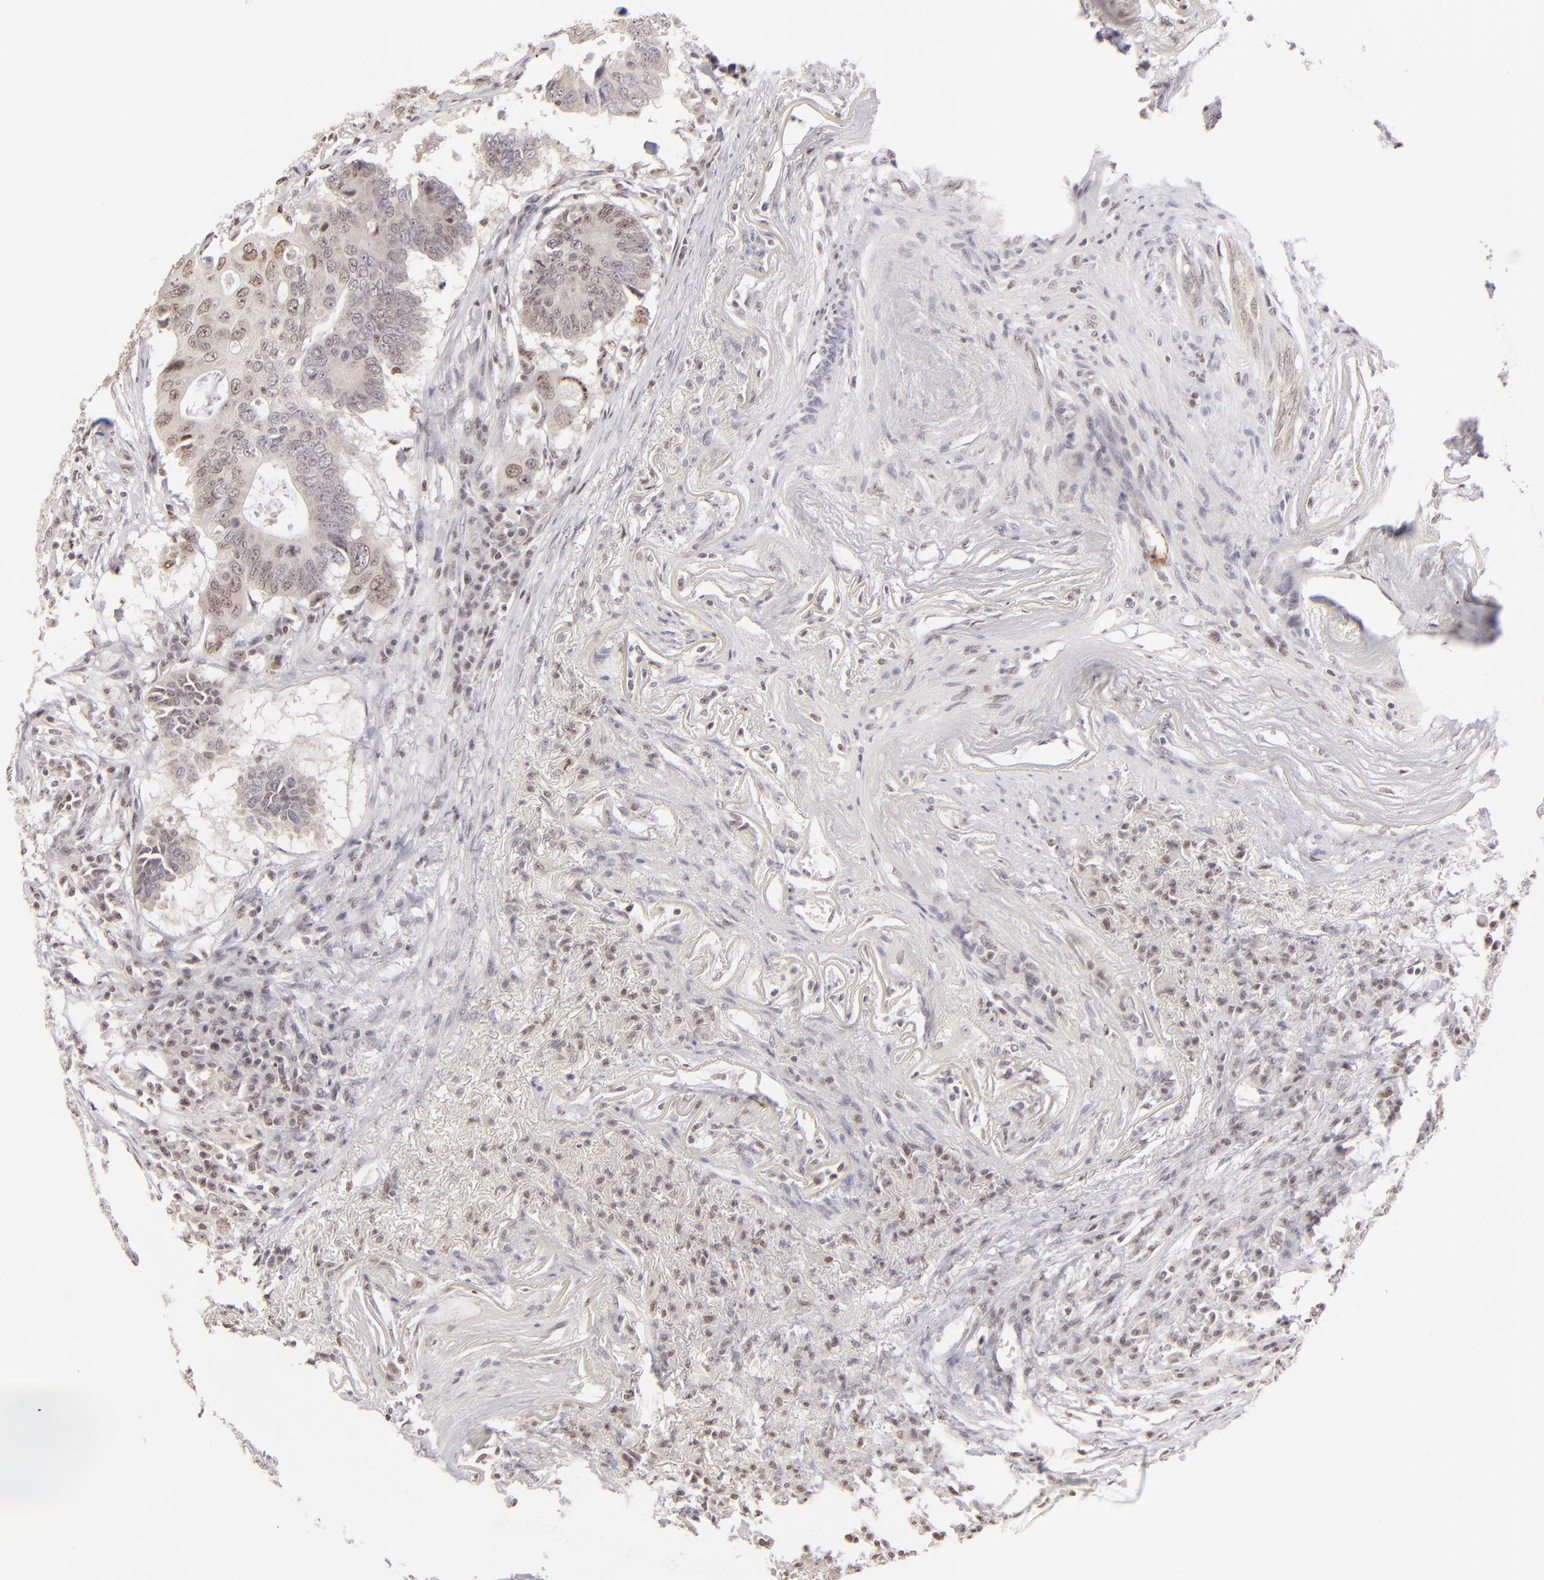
{"staining": {"intensity": "weak", "quantity": "<25%", "location": "cytoplasmic/membranous"}, "tissue": "colorectal cancer", "cell_type": "Tumor cells", "image_type": "cancer", "snomed": [{"axis": "morphology", "description": "Adenocarcinoma, NOS"}, {"axis": "topography", "description": "Colon"}], "caption": "Tumor cells are negative for brown protein staining in colorectal cancer.", "gene": "MAGEA1", "patient": {"sex": "male", "age": 71}}